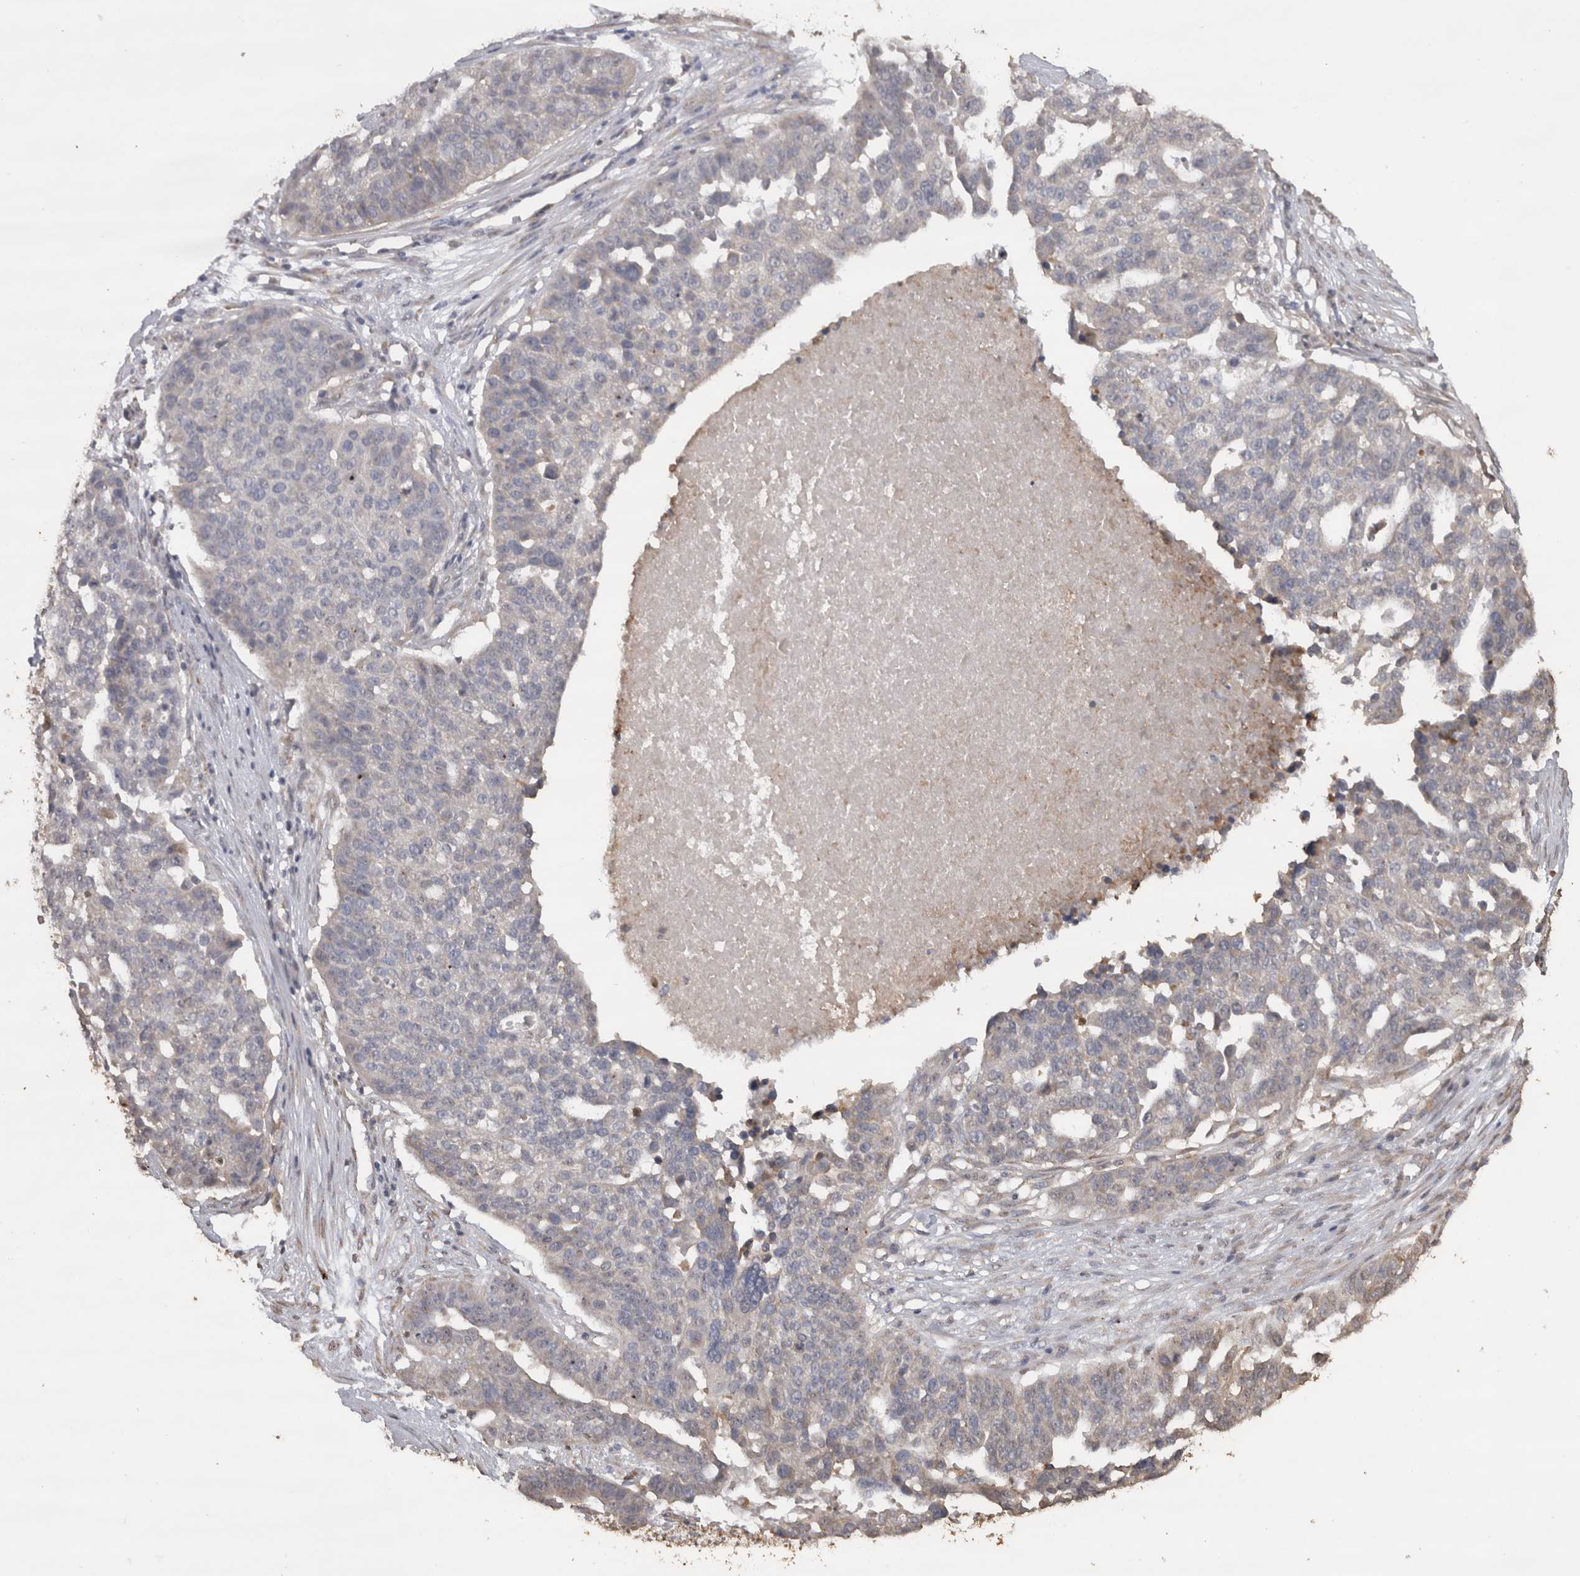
{"staining": {"intensity": "negative", "quantity": "none", "location": "none"}, "tissue": "ovarian cancer", "cell_type": "Tumor cells", "image_type": "cancer", "snomed": [{"axis": "morphology", "description": "Cystadenocarcinoma, serous, NOS"}, {"axis": "topography", "description": "Ovary"}], "caption": "This image is of ovarian cancer stained with immunohistochemistry to label a protein in brown with the nuclei are counter-stained blue. There is no expression in tumor cells. Brightfield microscopy of immunohistochemistry stained with DAB (brown) and hematoxylin (blue), captured at high magnification.", "gene": "CRELD2", "patient": {"sex": "female", "age": 59}}